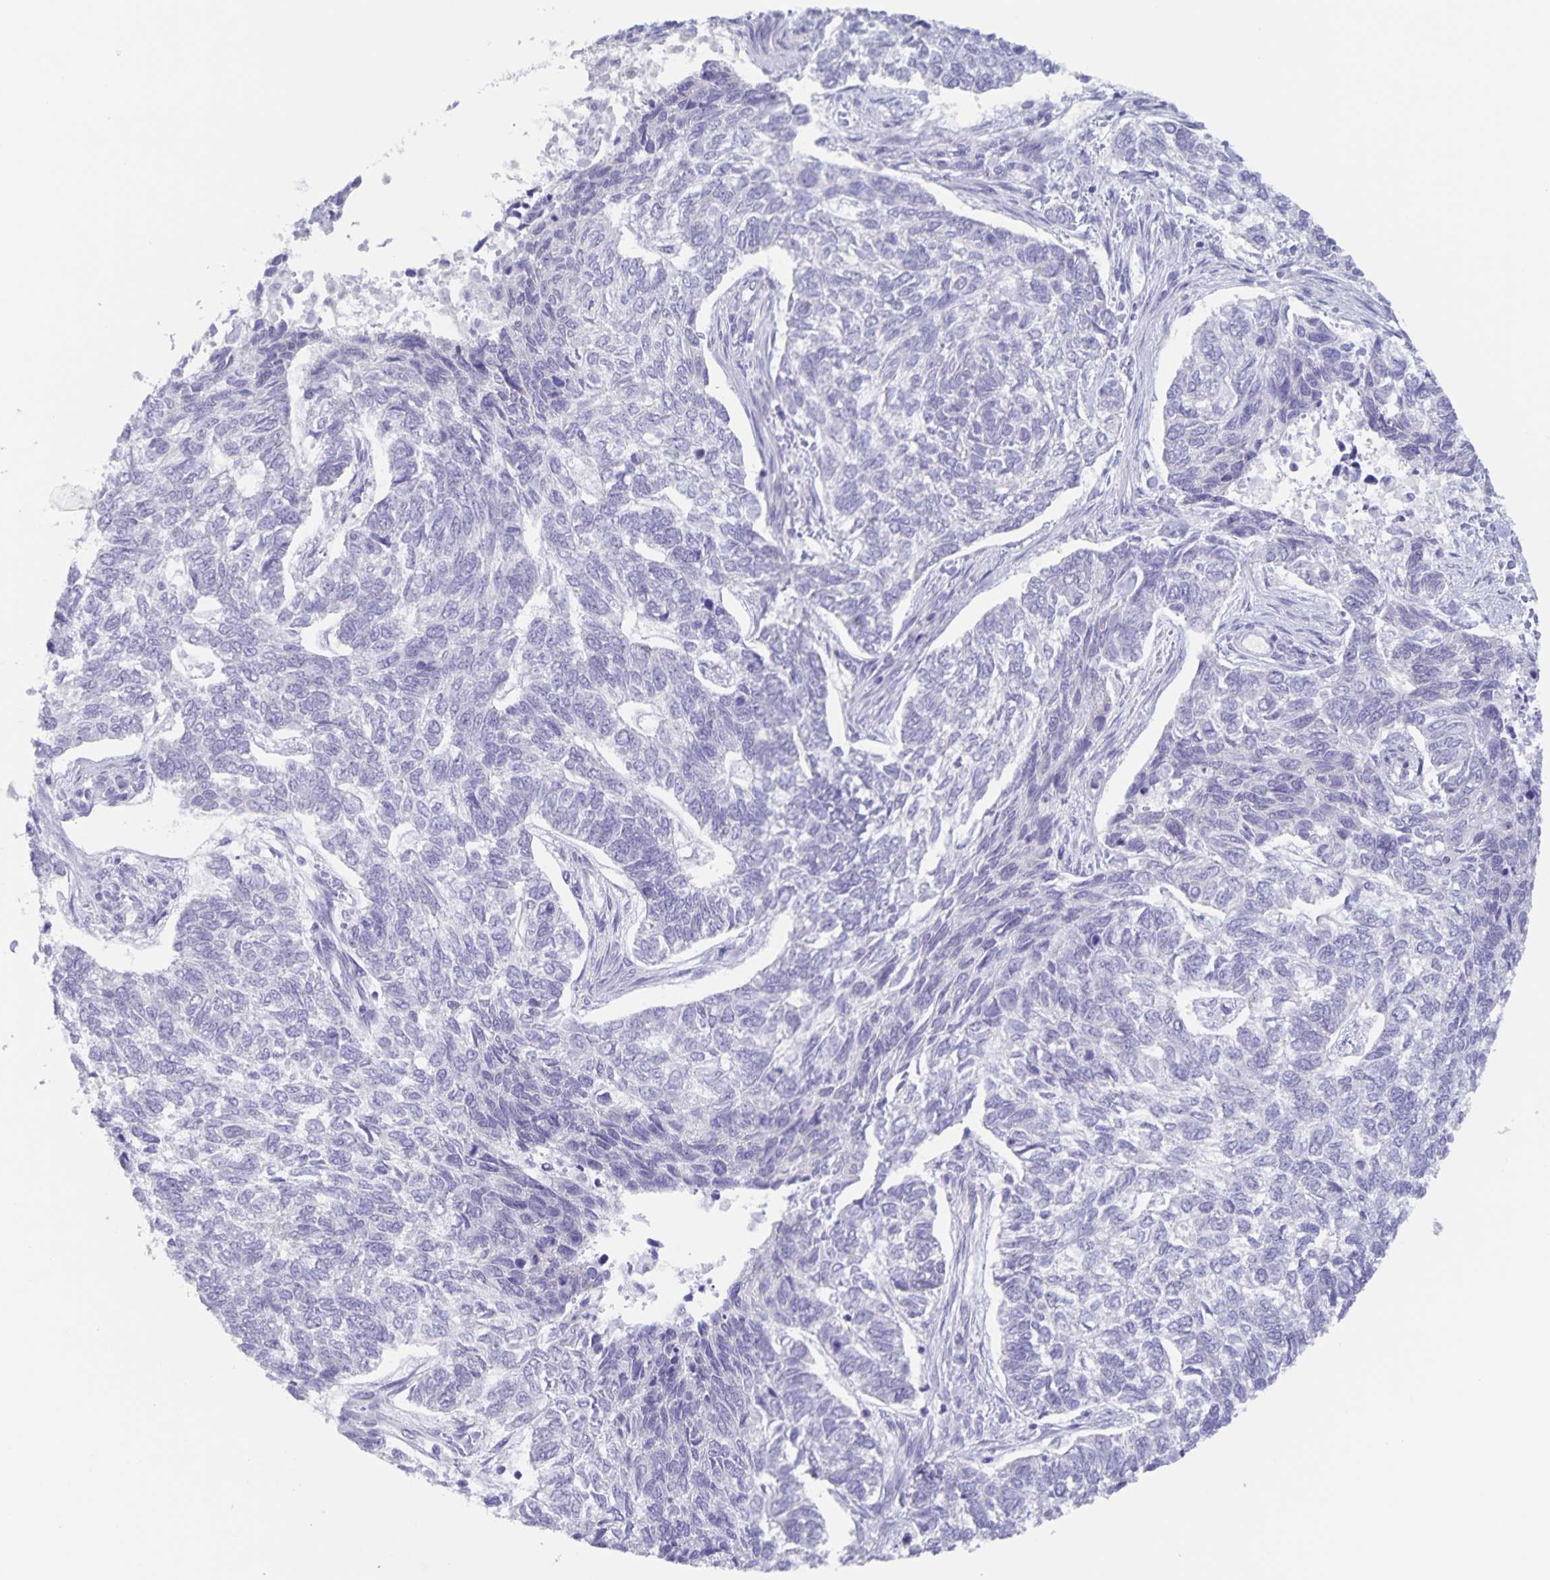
{"staining": {"intensity": "negative", "quantity": "none", "location": "none"}, "tissue": "skin cancer", "cell_type": "Tumor cells", "image_type": "cancer", "snomed": [{"axis": "morphology", "description": "Basal cell carcinoma"}, {"axis": "topography", "description": "Skin"}], "caption": "High power microscopy histopathology image of an immunohistochemistry (IHC) histopathology image of basal cell carcinoma (skin), revealing no significant expression in tumor cells.", "gene": "AQP4", "patient": {"sex": "female", "age": 65}}